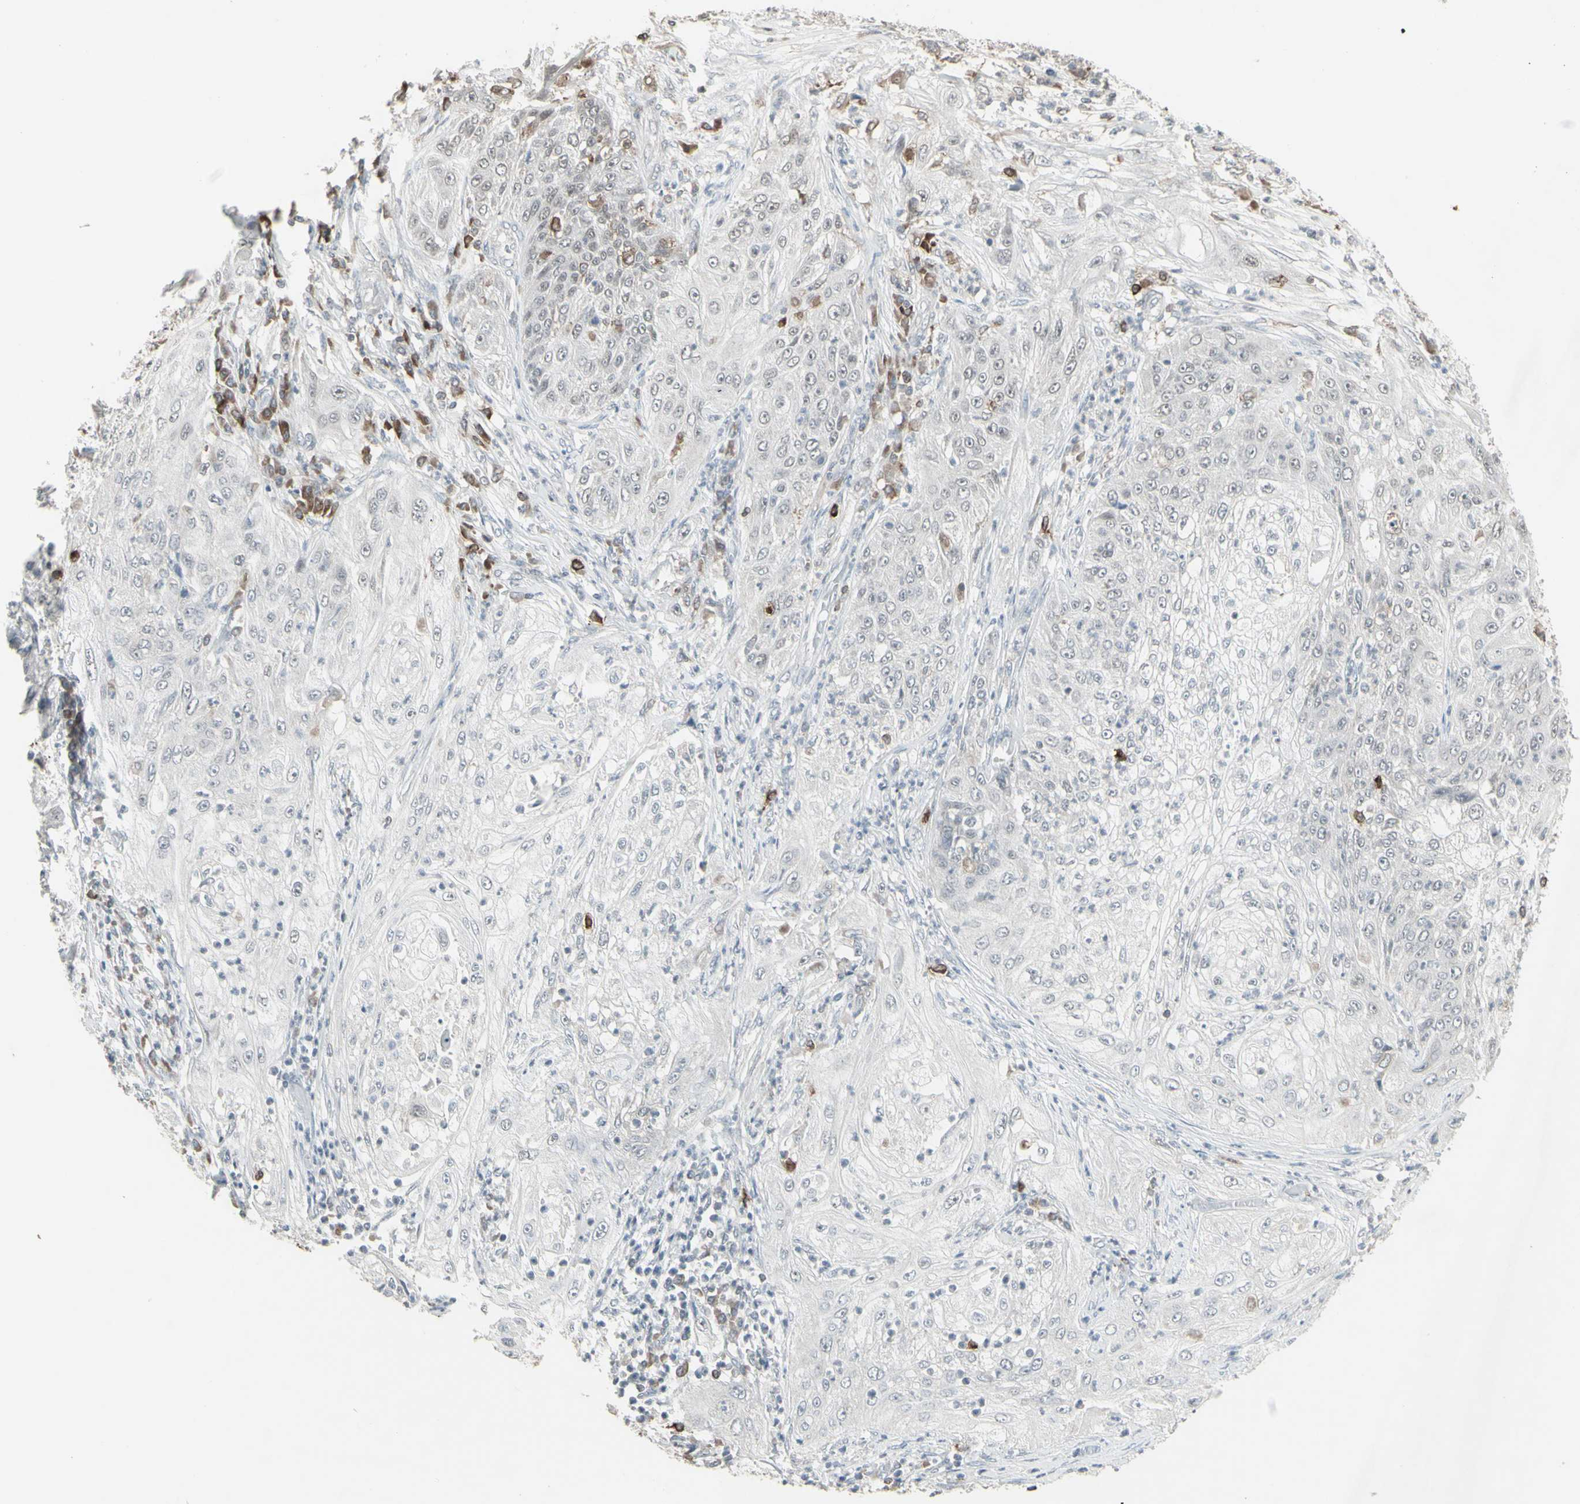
{"staining": {"intensity": "negative", "quantity": "none", "location": "none"}, "tissue": "lung cancer", "cell_type": "Tumor cells", "image_type": "cancer", "snomed": [{"axis": "morphology", "description": "Inflammation, NOS"}, {"axis": "morphology", "description": "Squamous cell carcinoma, NOS"}, {"axis": "topography", "description": "Lymph node"}, {"axis": "topography", "description": "Soft tissue"}, {"axis": "topography", "description": "Lung"}], "caption": "Histopathology image shows no protein positivity in tumor cells of lung squamous cell carcinoma tissue.", "gene": "SAMSN1", "patient": {"sex": "male", "age": 66}}